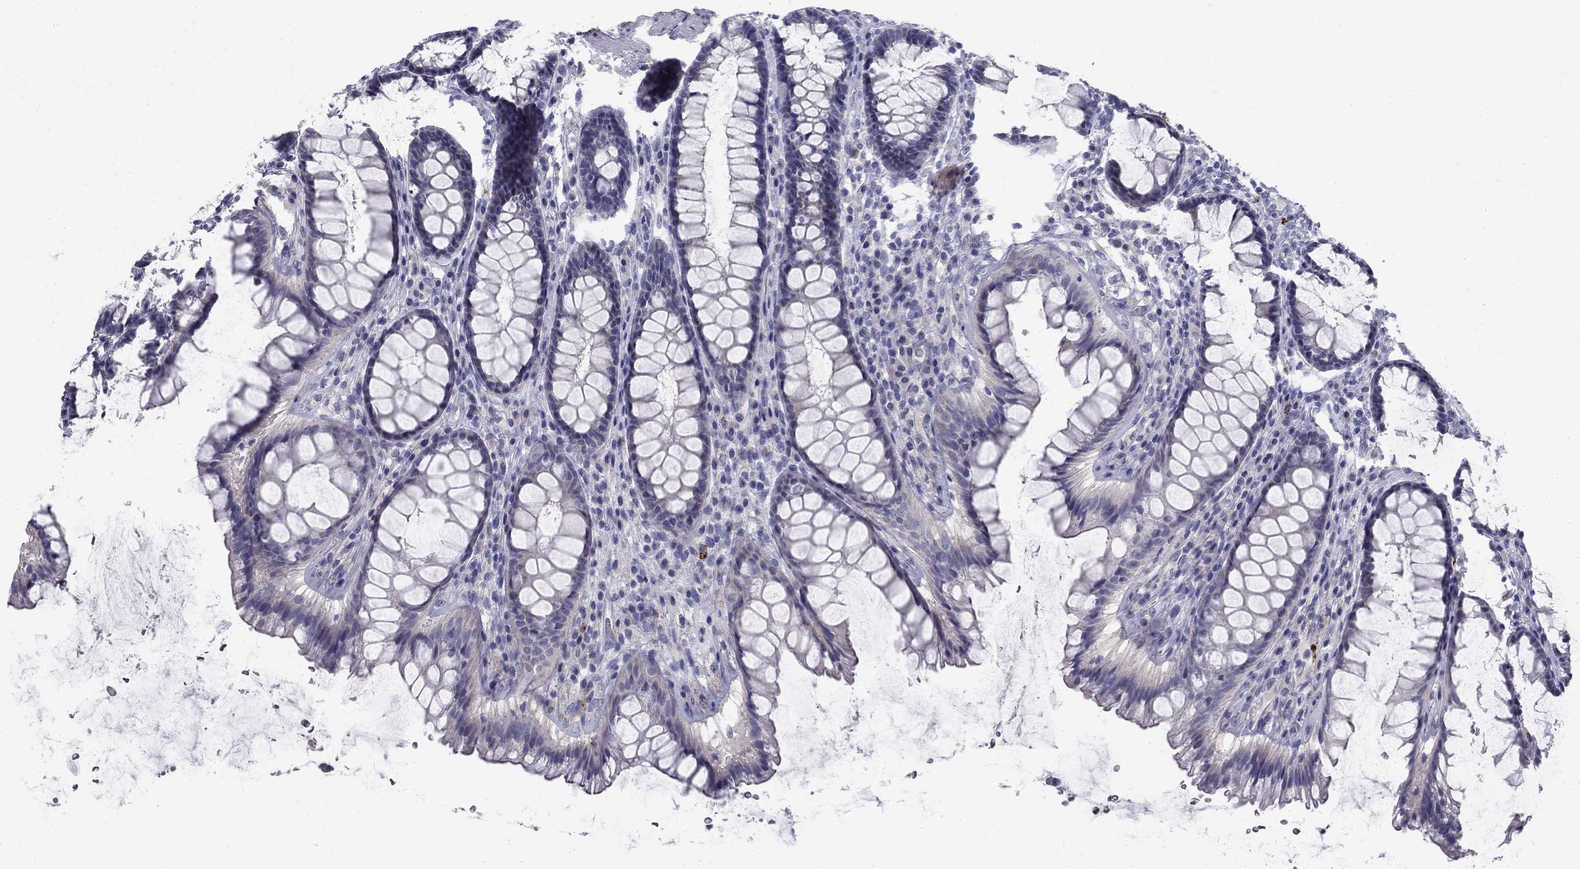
{"staining": {"intensity": "negative", "quantity": "none", "location": "none"}, "tissue": "rectum", "cell_type": "Glandular cells", "image_type": "normal", "snomed": [{"axis": "morphology", "description": "Normal tissue, NOS"}, {"axis": "topography", "description": "Rectum"}], "caption": "An IHC photomicrograph of unremarkable rectum is shown. There is no staining in glandular cells of rectum.", "gene": "TP53TG5", "patient": {"sex": "male", "age": 72}}